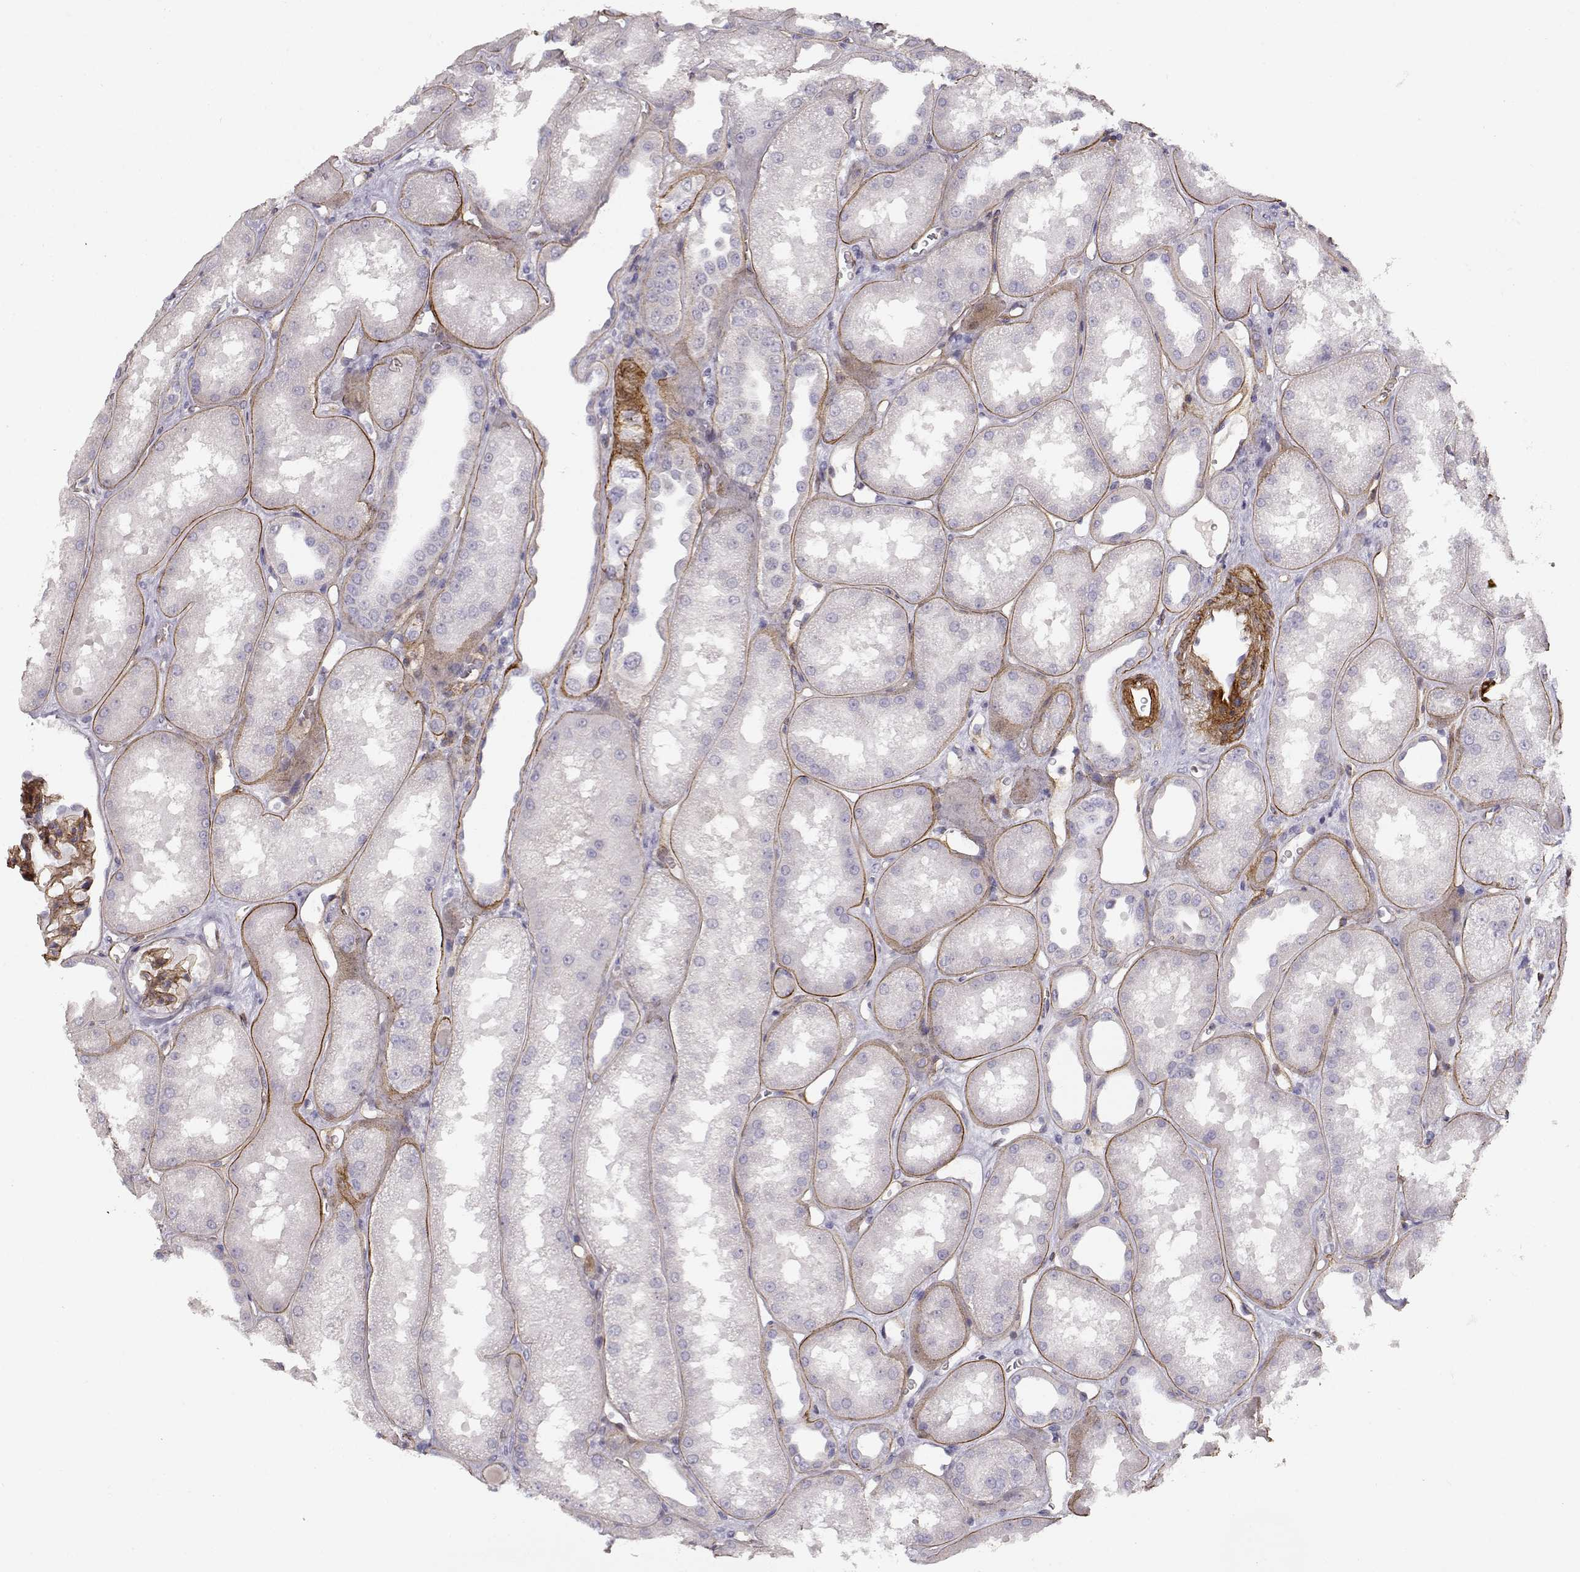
{"staining": {"intensity": "negative", "quantity": "none", "location": "none"}, "tissue": "kidney", "cell_type": "Cells in glomeruli", "image_type": "normal", "snomed": [{"axis": "morphology", "description": "Normal tissue, NOS"}, {"axis": "topography", "description": "Kidney"}], "caption": "DAB immunohistochemical staining of unremarkable human kidney displays no significant positivity in cells in glomeruli. The staining is performed using DAB brown chromogen with nuclei counter-stained in using hematoxylin.", "gene": "LAMC1", "patient": {"sex": "male", "age": 61}}